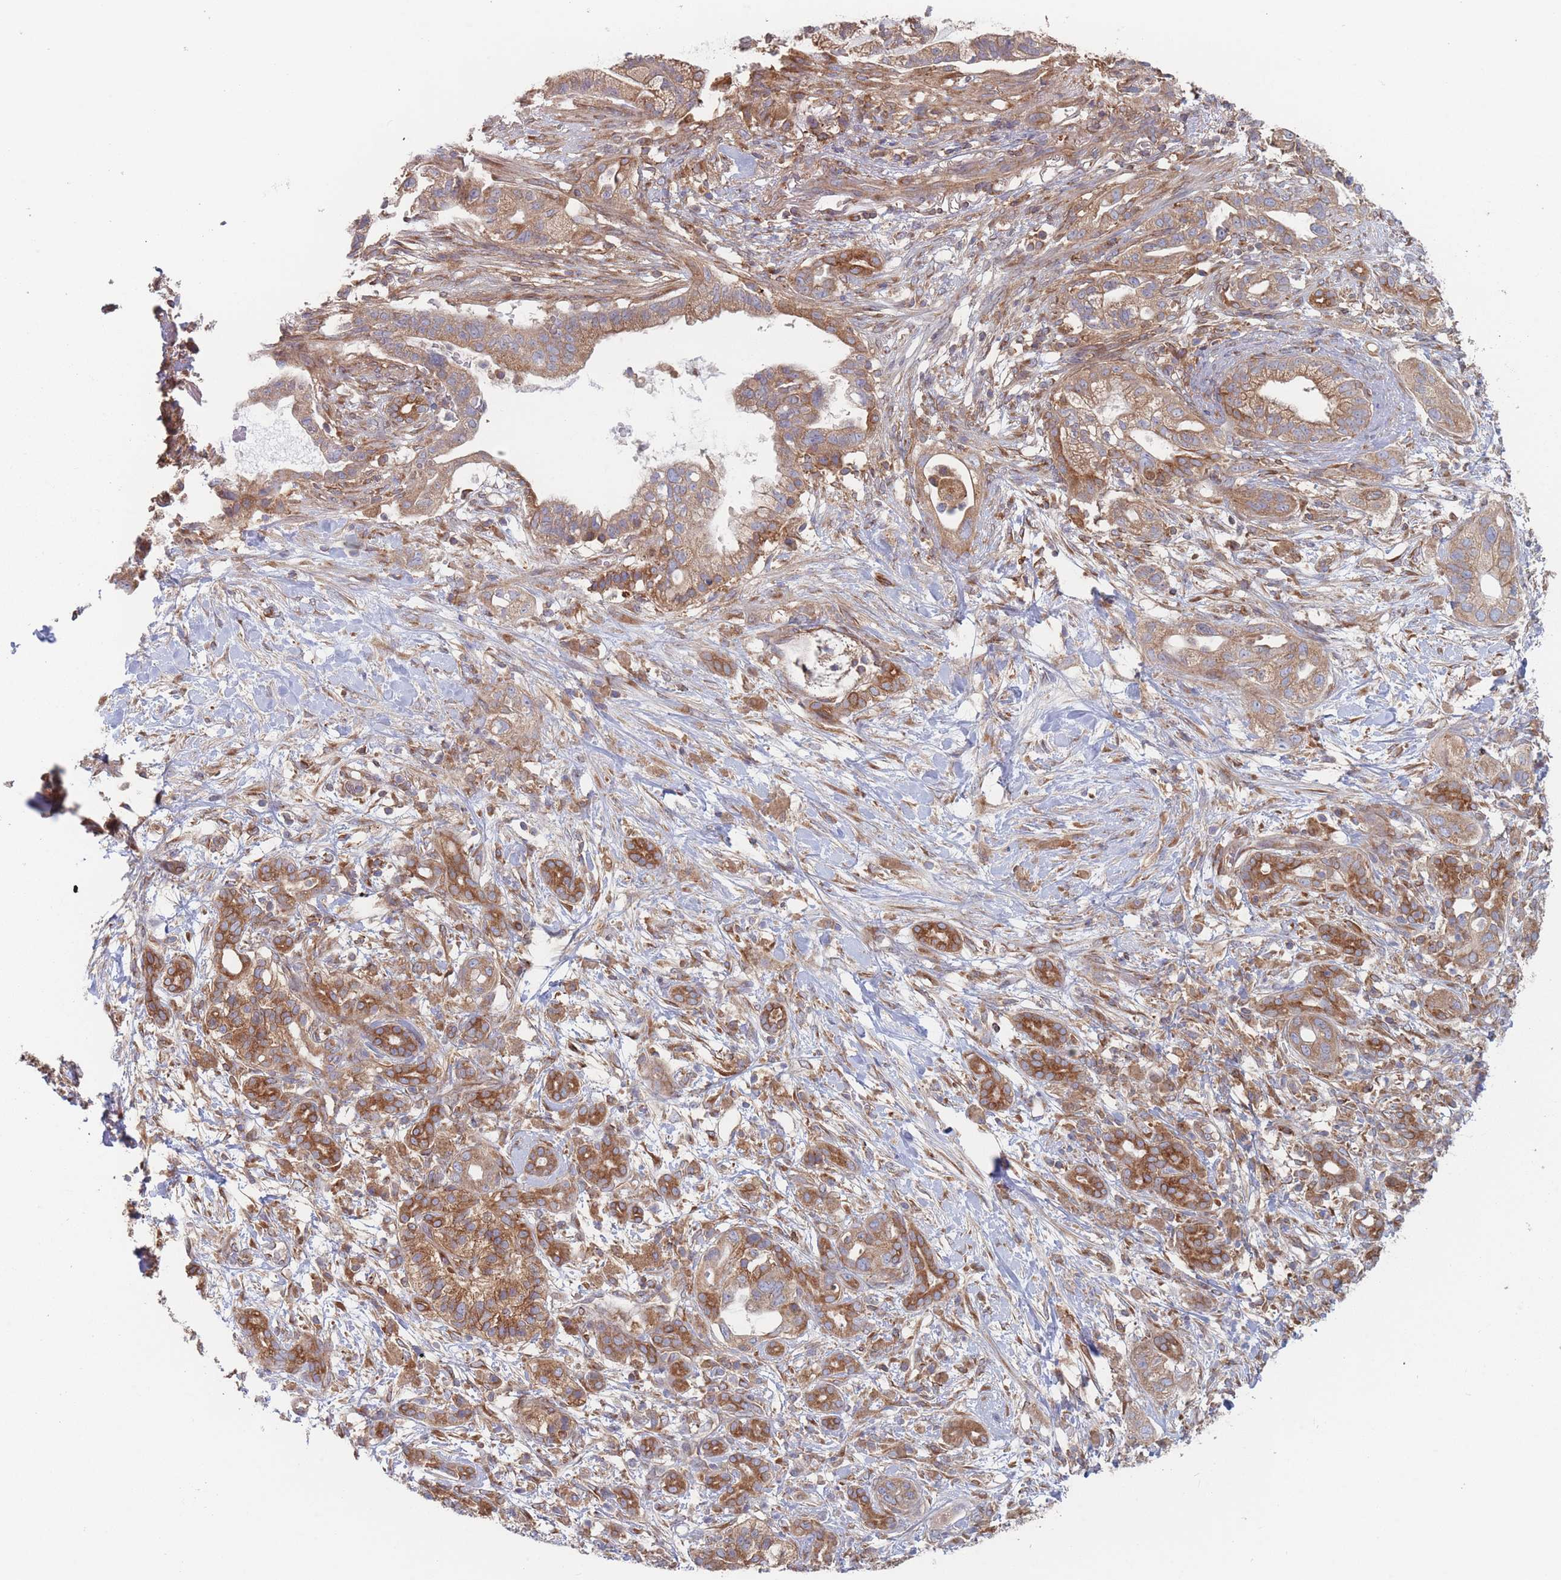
{"staining": {"intensity": "moderate", "quantity": ">75%", "location": "cytoplasmic/membranous"}, "tissue": "pancreatic cancer", "cell_type": "Tumor cells", "image_type": "cancer", "snomed": [{"axis": "morphology", "description": "Adenocarcinoma, NOS"}, {"axis": "topography", "description": "Pancreas"}], "caption": "Pancreatic cancer was stained to show a protein in brown. There is medium levels of moderate cytoplasmic/membranous expression in about >75% of tumor cells.", "gene": "KDSR", "patient": {"sex": "male", "age": 44}}